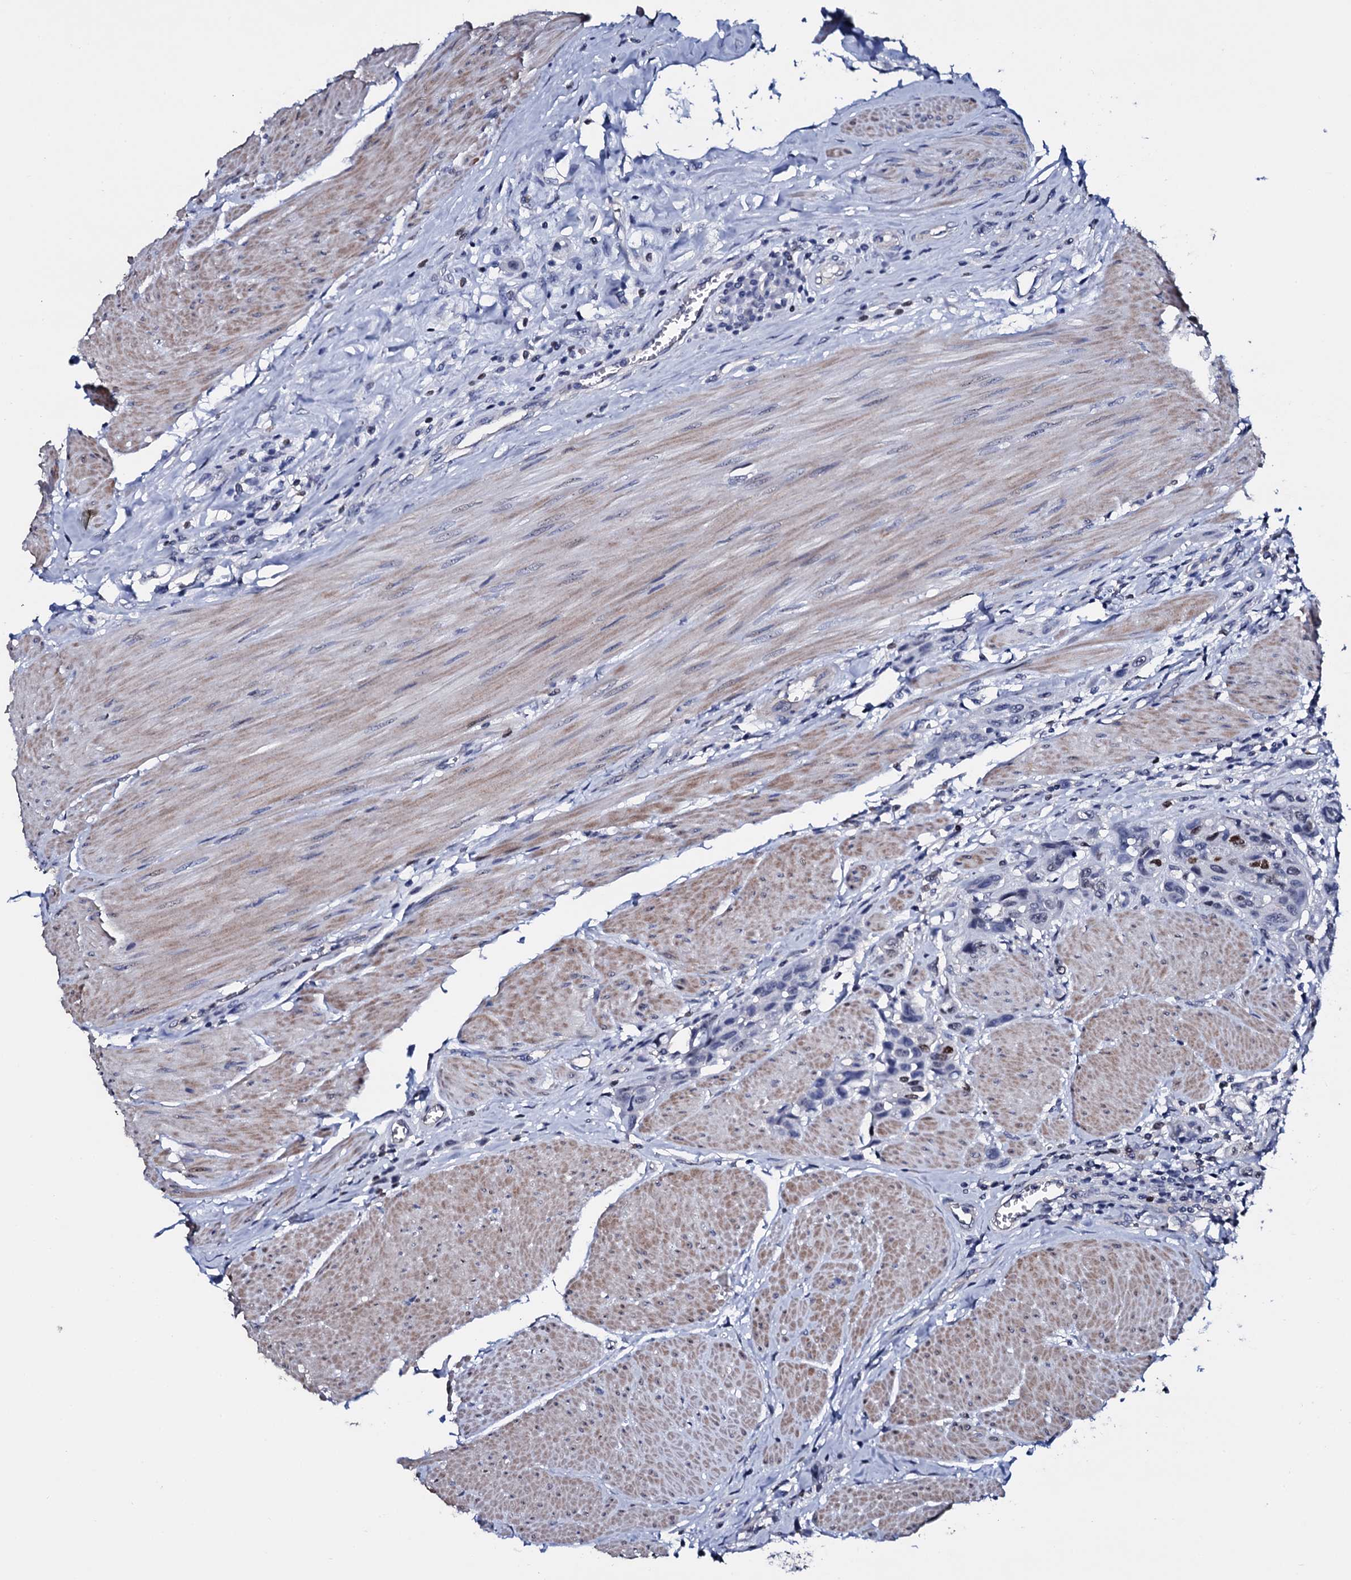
{"staining": {"intensity": "moderate", "quantity": "<25%", "location": "nuclear"}, "tissue": "urothelial cancer", "cell_type": "Tumor cells", "image_type": "cancer", "snomed": [{"axis": "morphology", "description": "Urothelial carcinoma, High grade"}, {"axis": "topography", "description": "Urinary bladder"}], "caption": "Protein staining demonstrates moderate nuclear positivity in about <25% of tumor cells in urothelial cancer.", "gene": "NPM2", "patient": {"sex": "male", "age": 50}}